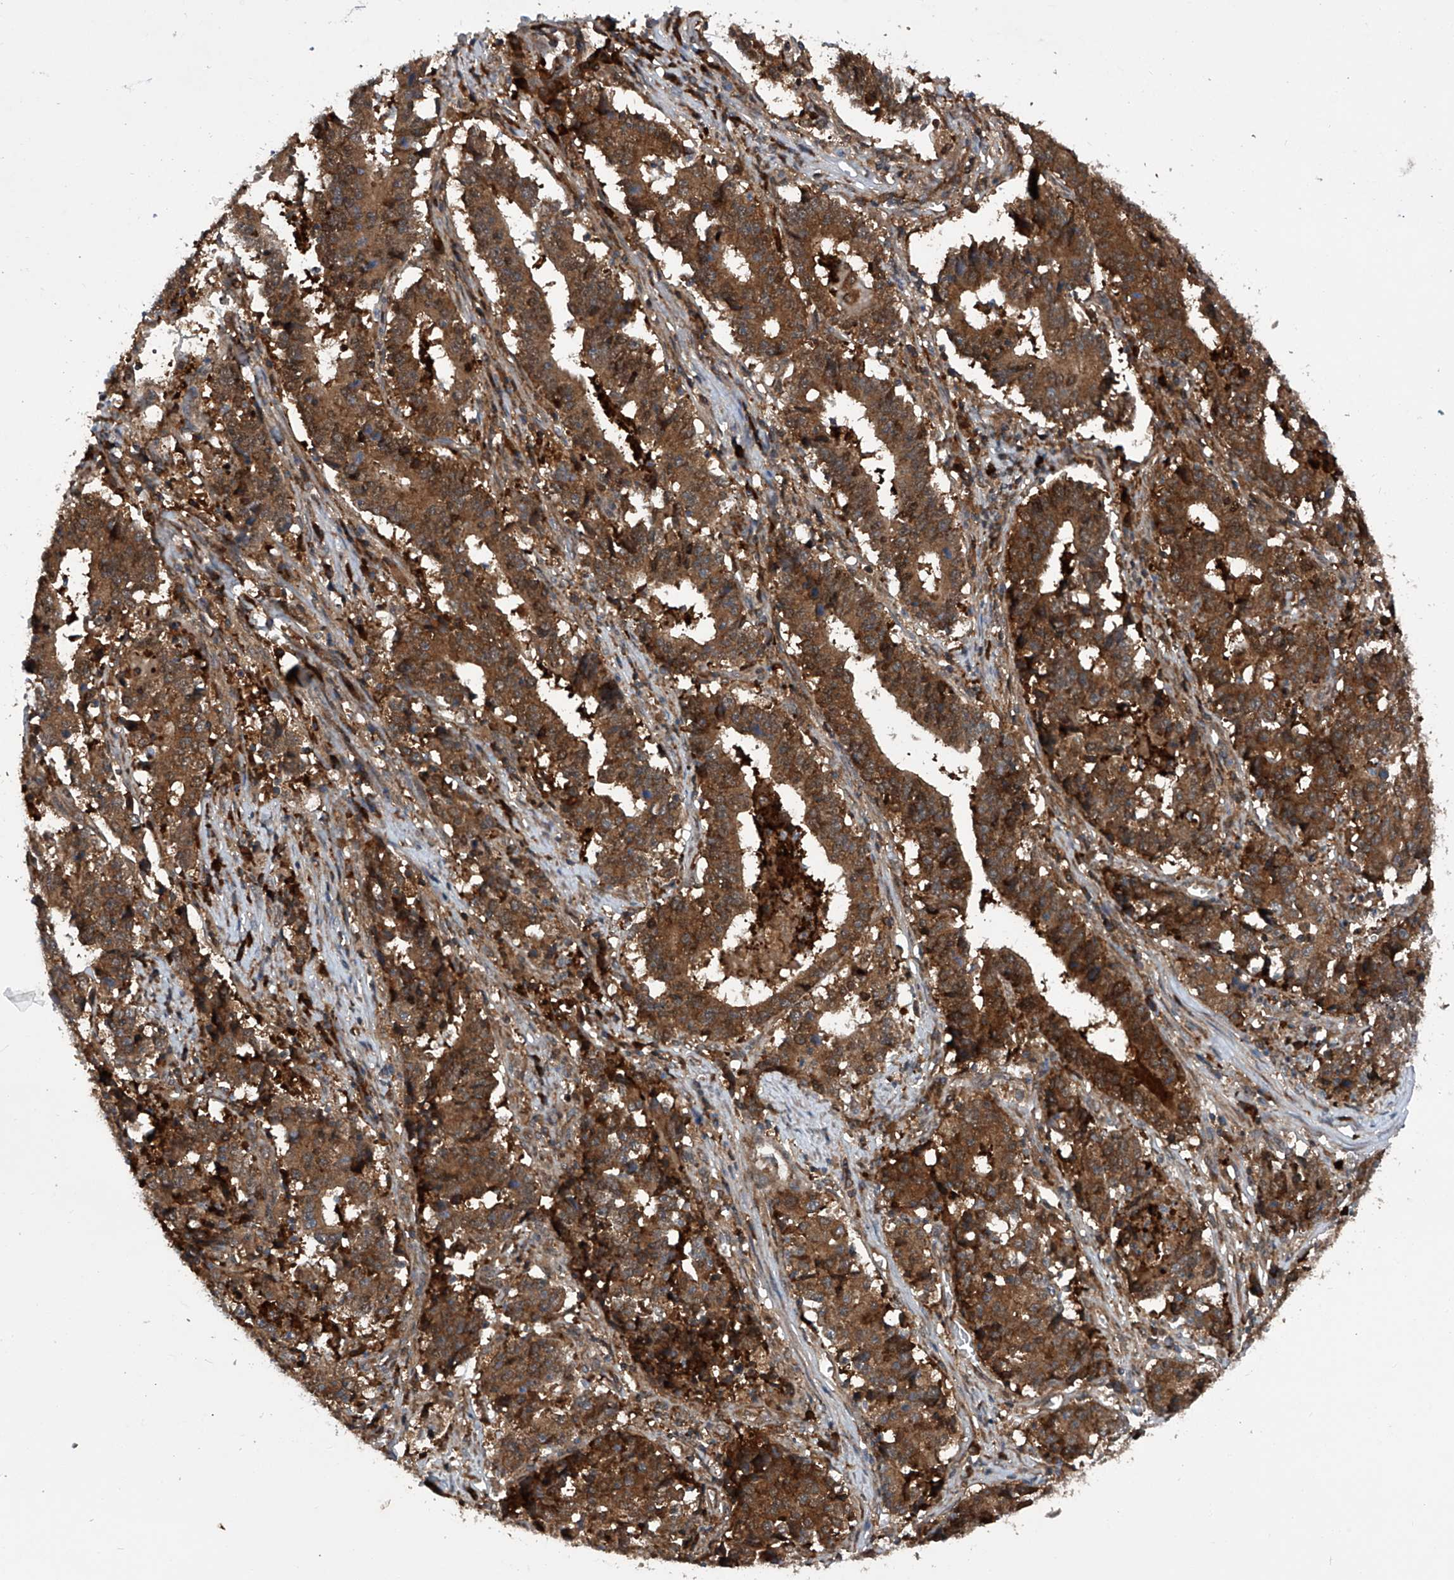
{"staining": {"intensity": "strong", "quantity": ">75%", "location": "cytoplasmic/membranous"}, "tissue": "stomach cancer", "cell_type": "Tumor cells", "image_type": "cancer", "snomed": [{"axis": "morphology", "description": "Adenocarcinoma, NOS"}, {"axis": "topography", "description": "Stomach"}], "caption": "Immunohistochemistry micrograph of neoplastic tissue: human stomach cancer stained using immunohistochemistry (IHC) shows high levels of strong protein expression localized specifically in the cytoplasmic/membranous of tumor cells, appearing as a cytoplasmic/membranous brown color.", "gene": "ASCC3", "patient": {"sex": "male", "age": 59}}